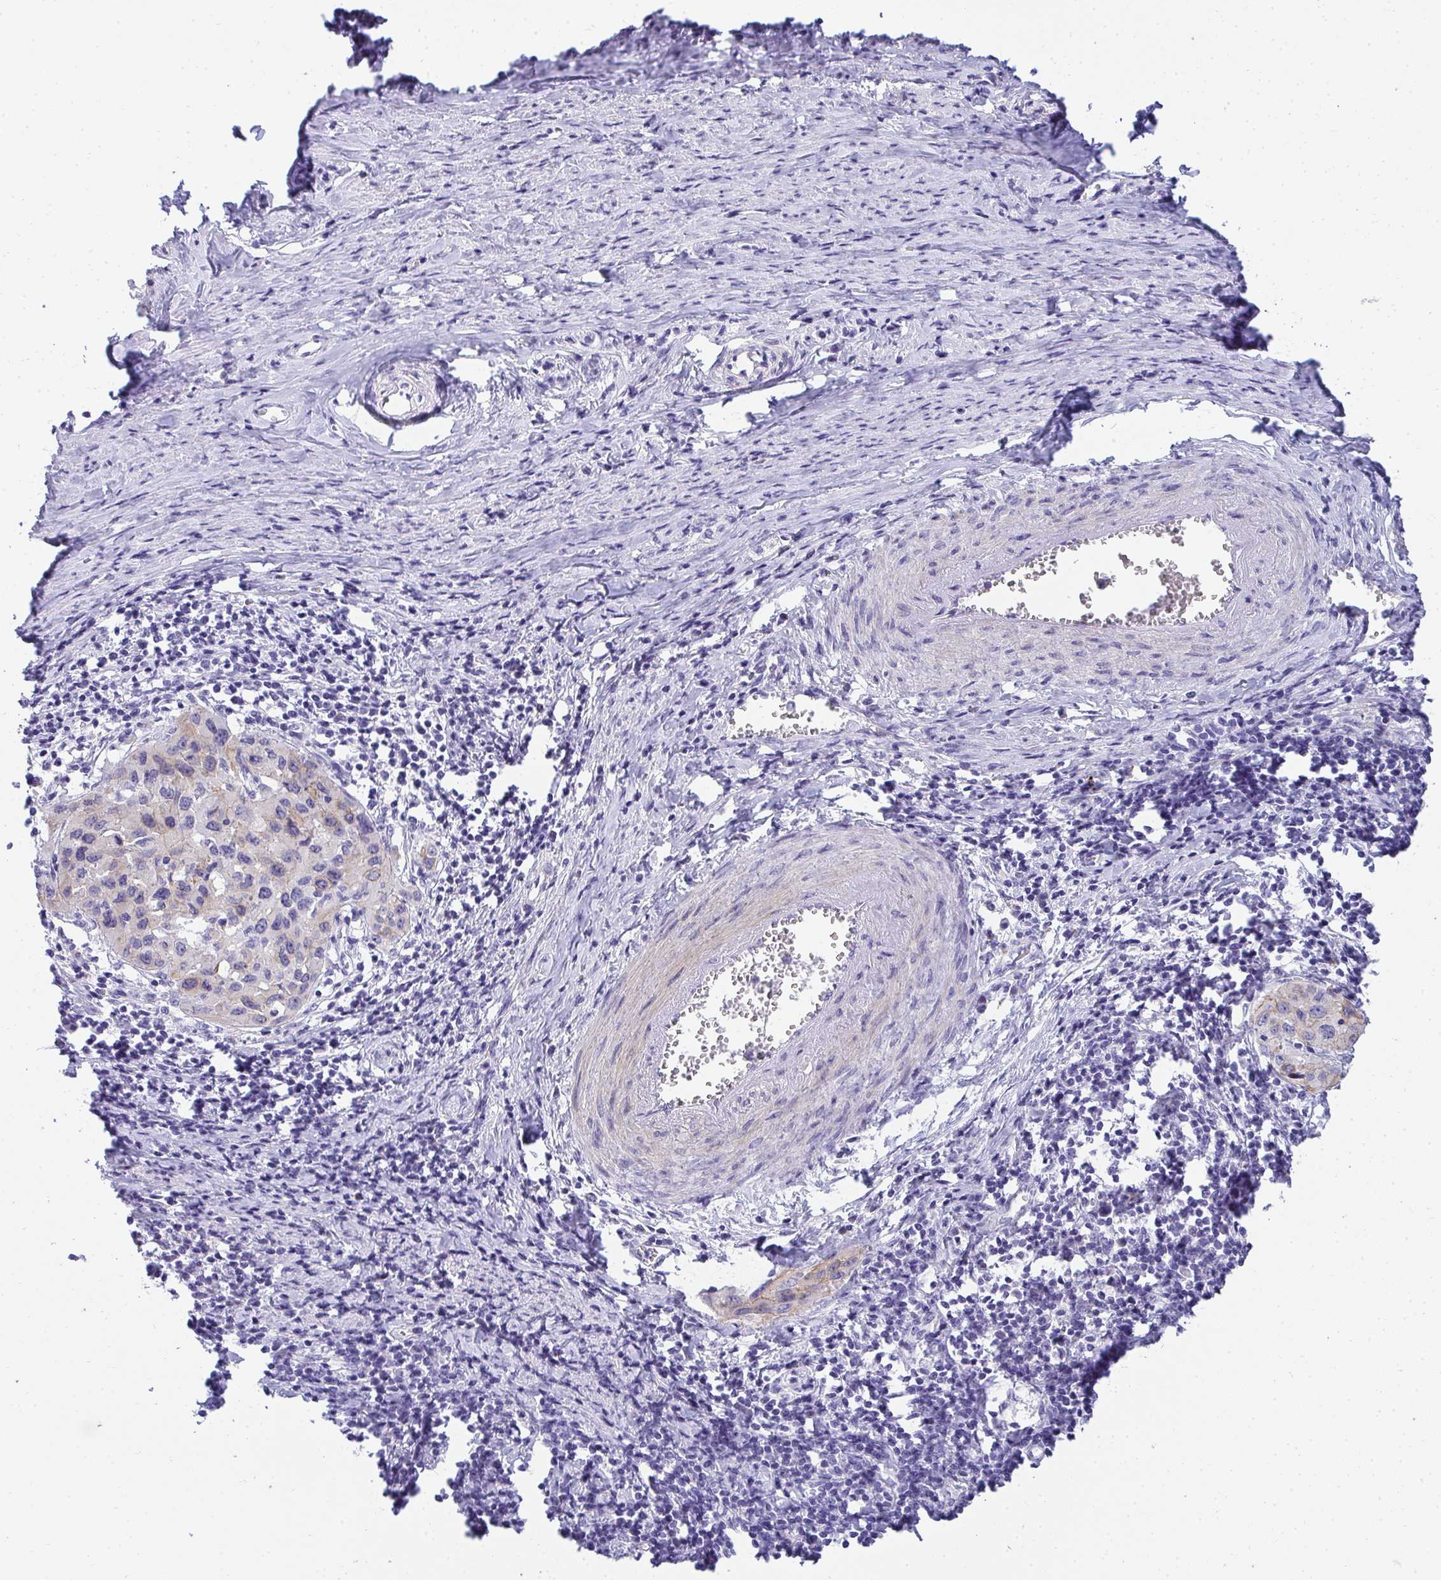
{"staining": {"intensity": "moderate", "quantity": "25%-75%", "location": "cytoplasmic/membranous"}, "tissue": "cervical cancer", "cell_type": "Tumor cells", "image_type": "cancer", "snomed": [{"axis": "morphology", "description": "Squamous cell carcinoma, NOS"}, {"axis": "topography", "description": "Cervix"}], "caption": "There is medium levels of moderate cytoplasmic/membranous expression in tumor cells of squamous cell carcinoma (cervical), as demonstrated by immunohistochemical staining (brown color).", "gene": "AK5", "patient": {"sex": "female", "age": 51}}